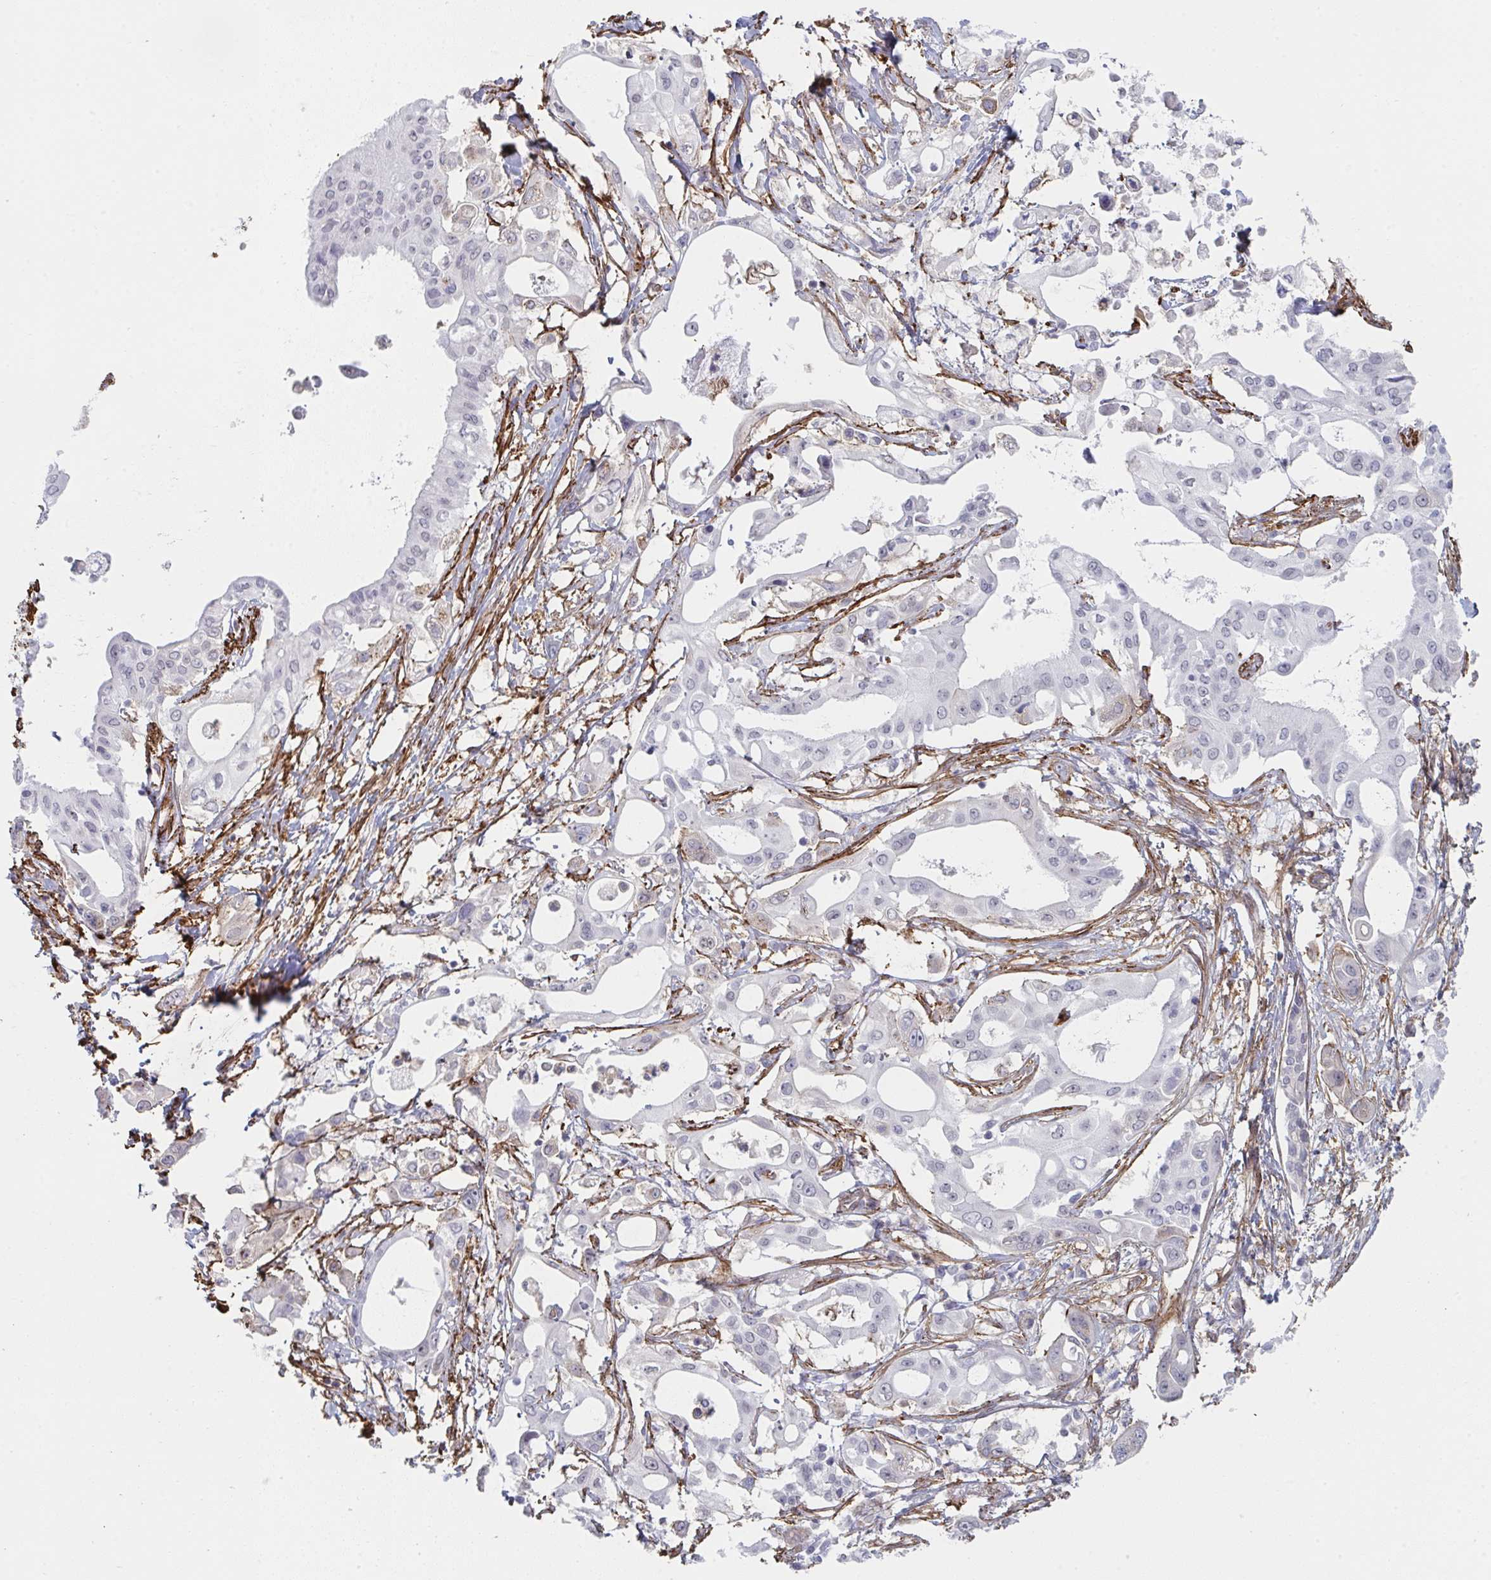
{"staining": {"intensity": "negative", "quantity": "none", "location": "none"}, "tissue": "pancreatic cancer", "cell_type": "Tumor cells", "image_type": "cancer", "snomed": [{"axis": "morphology", "description": "Adenocarcinoma, NOS"}, {"axis": "topography", "description": "Pancreas"}], "caption": "Pancreatic cancer (adenocarcinoma) was stained to show a protein in brown. There is no significant staining in tumor cells.", "gene": "NEURL4", "patient": {"sex": "female", "age": 68}}